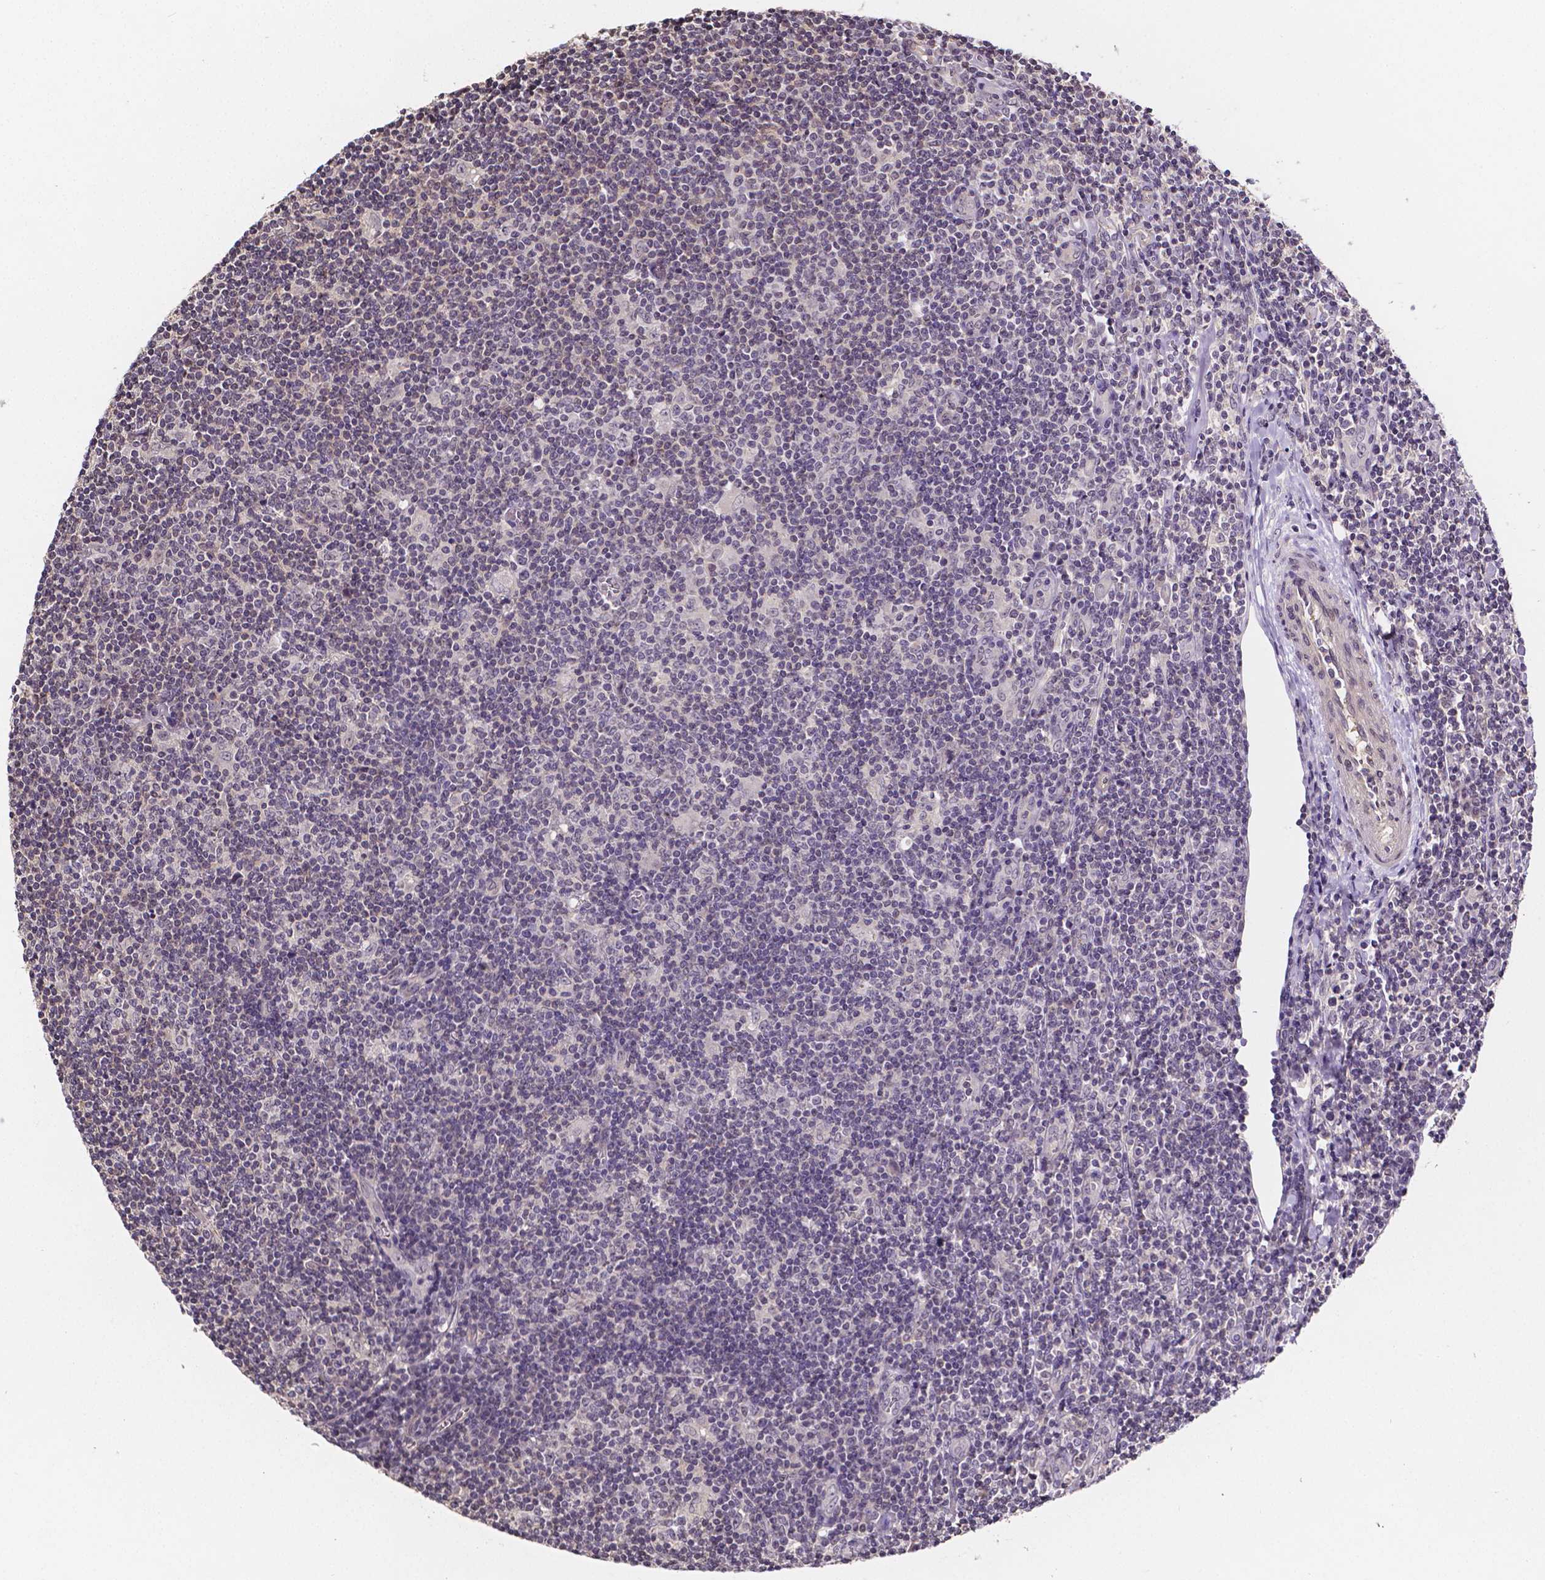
{"staining": {"intensity": "negative", "quantity": "none", "location": "none"}, "tissue": "lymphoma", "cell_type": "Tumor cells", "image_type": "cancer", "snomed": [{"axis": "morphology", "description": "Hodgkin's disease, NOS"}, {"axis": "topography", "description": "Lymph node"}], "caption": "This is an IHC micrograph of lymphoma. There is no positivity in tumor cells.", "gene": "NRGN", "patient": {"sex": "male", "age": 40}}